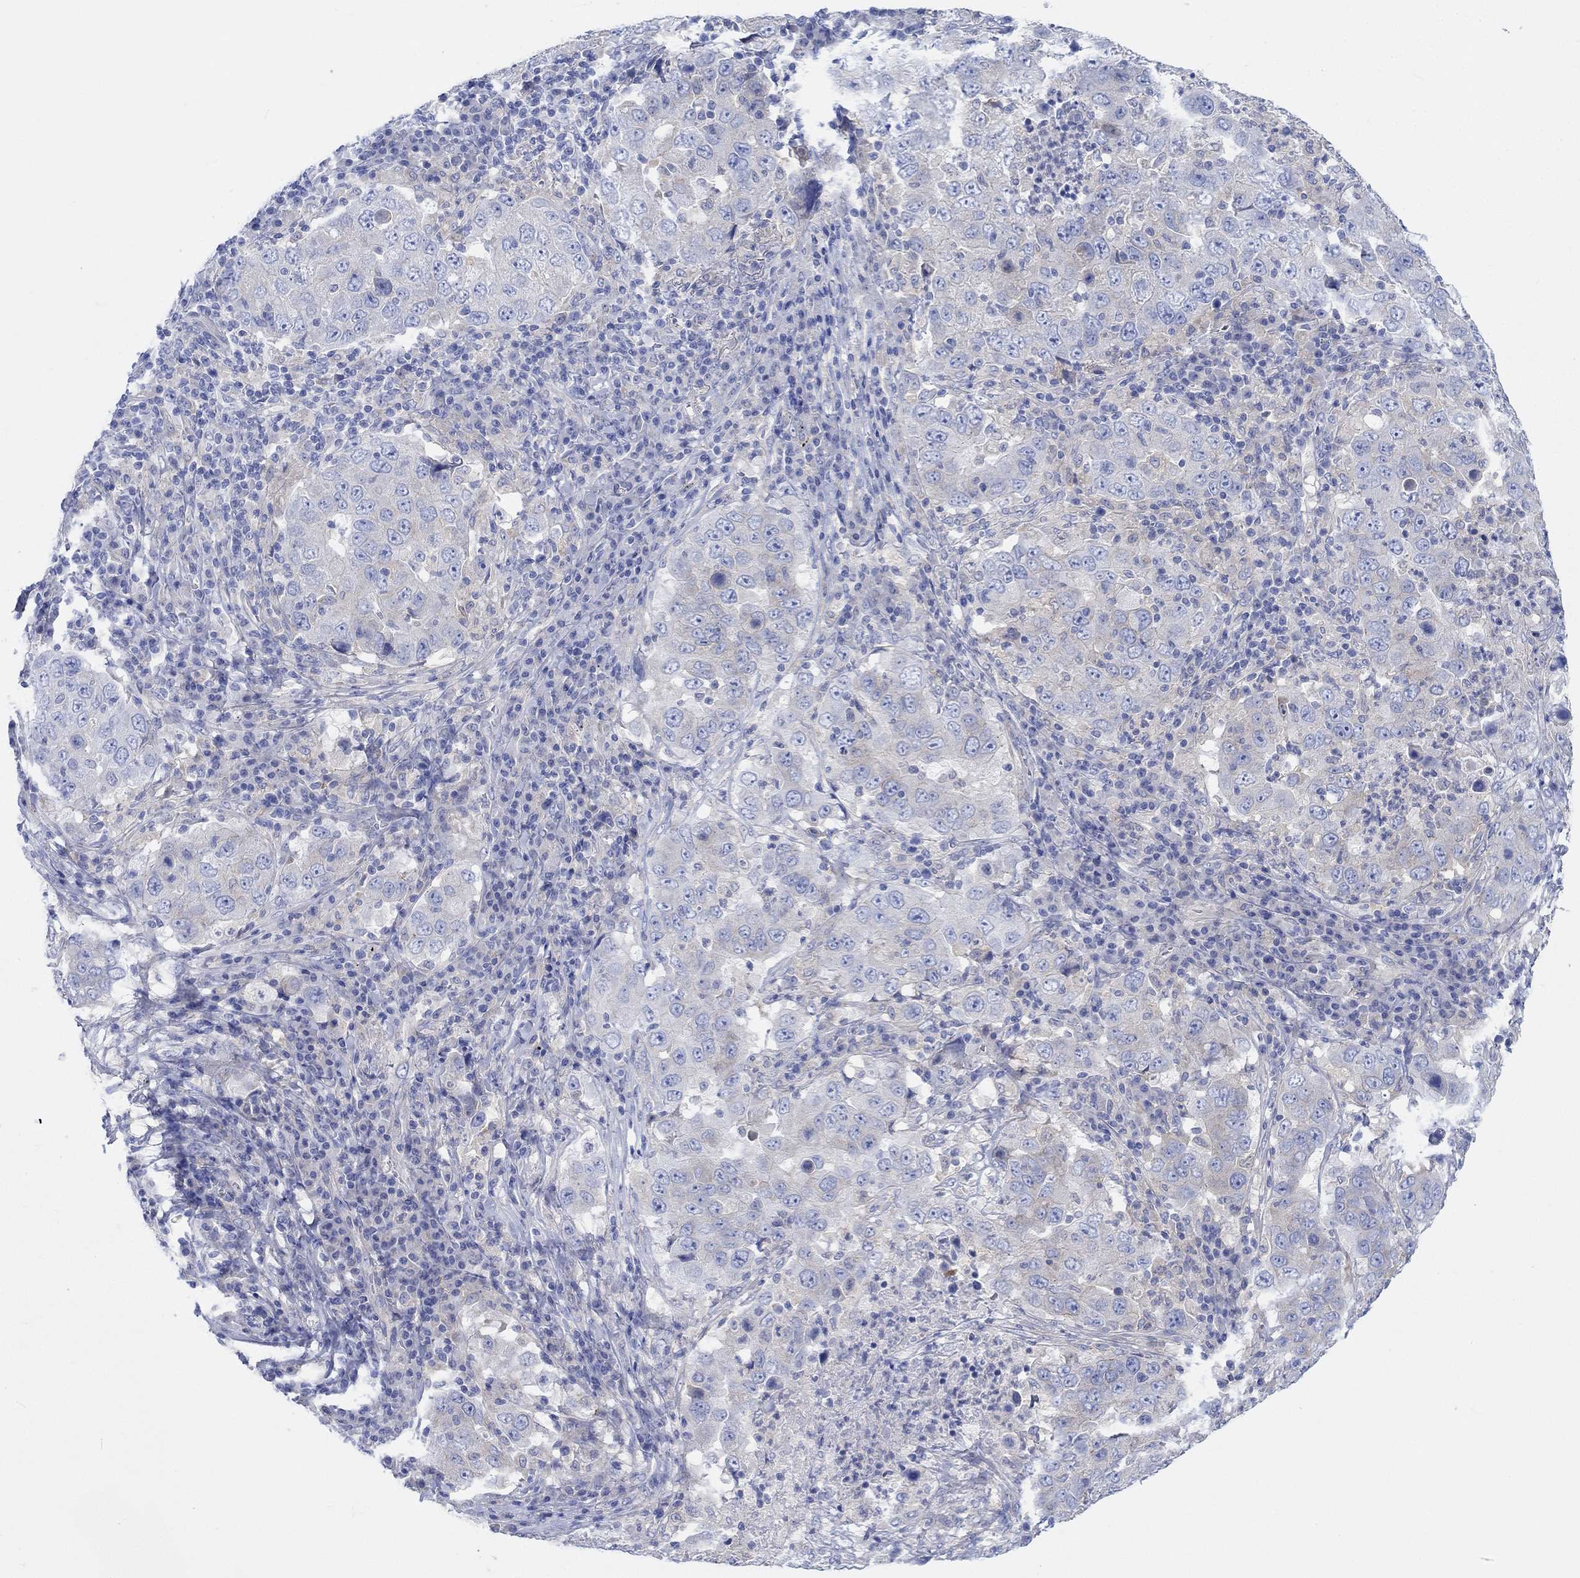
{"staining": {"intensity": "negative", "quantity": "none", "location": "none"}, "tissue": "lung cancer", "cell_type": "Tumor cells", "image_type": "cancer", "snomed": [{"axis": "morphology", "description": "Adenocarcinoma, NOS"}, {"axis": "topography", "description": "Lung"}], "caption": "Immunohistochemistry (IHC) photomicrograph of neoplastic tissue: lung cancer (adenocarcinoma) stained with DAB reveals no significant protein expression in tumor cells.", "gene": "REEP6", "patient": {"sex": "male", "age": 73}}